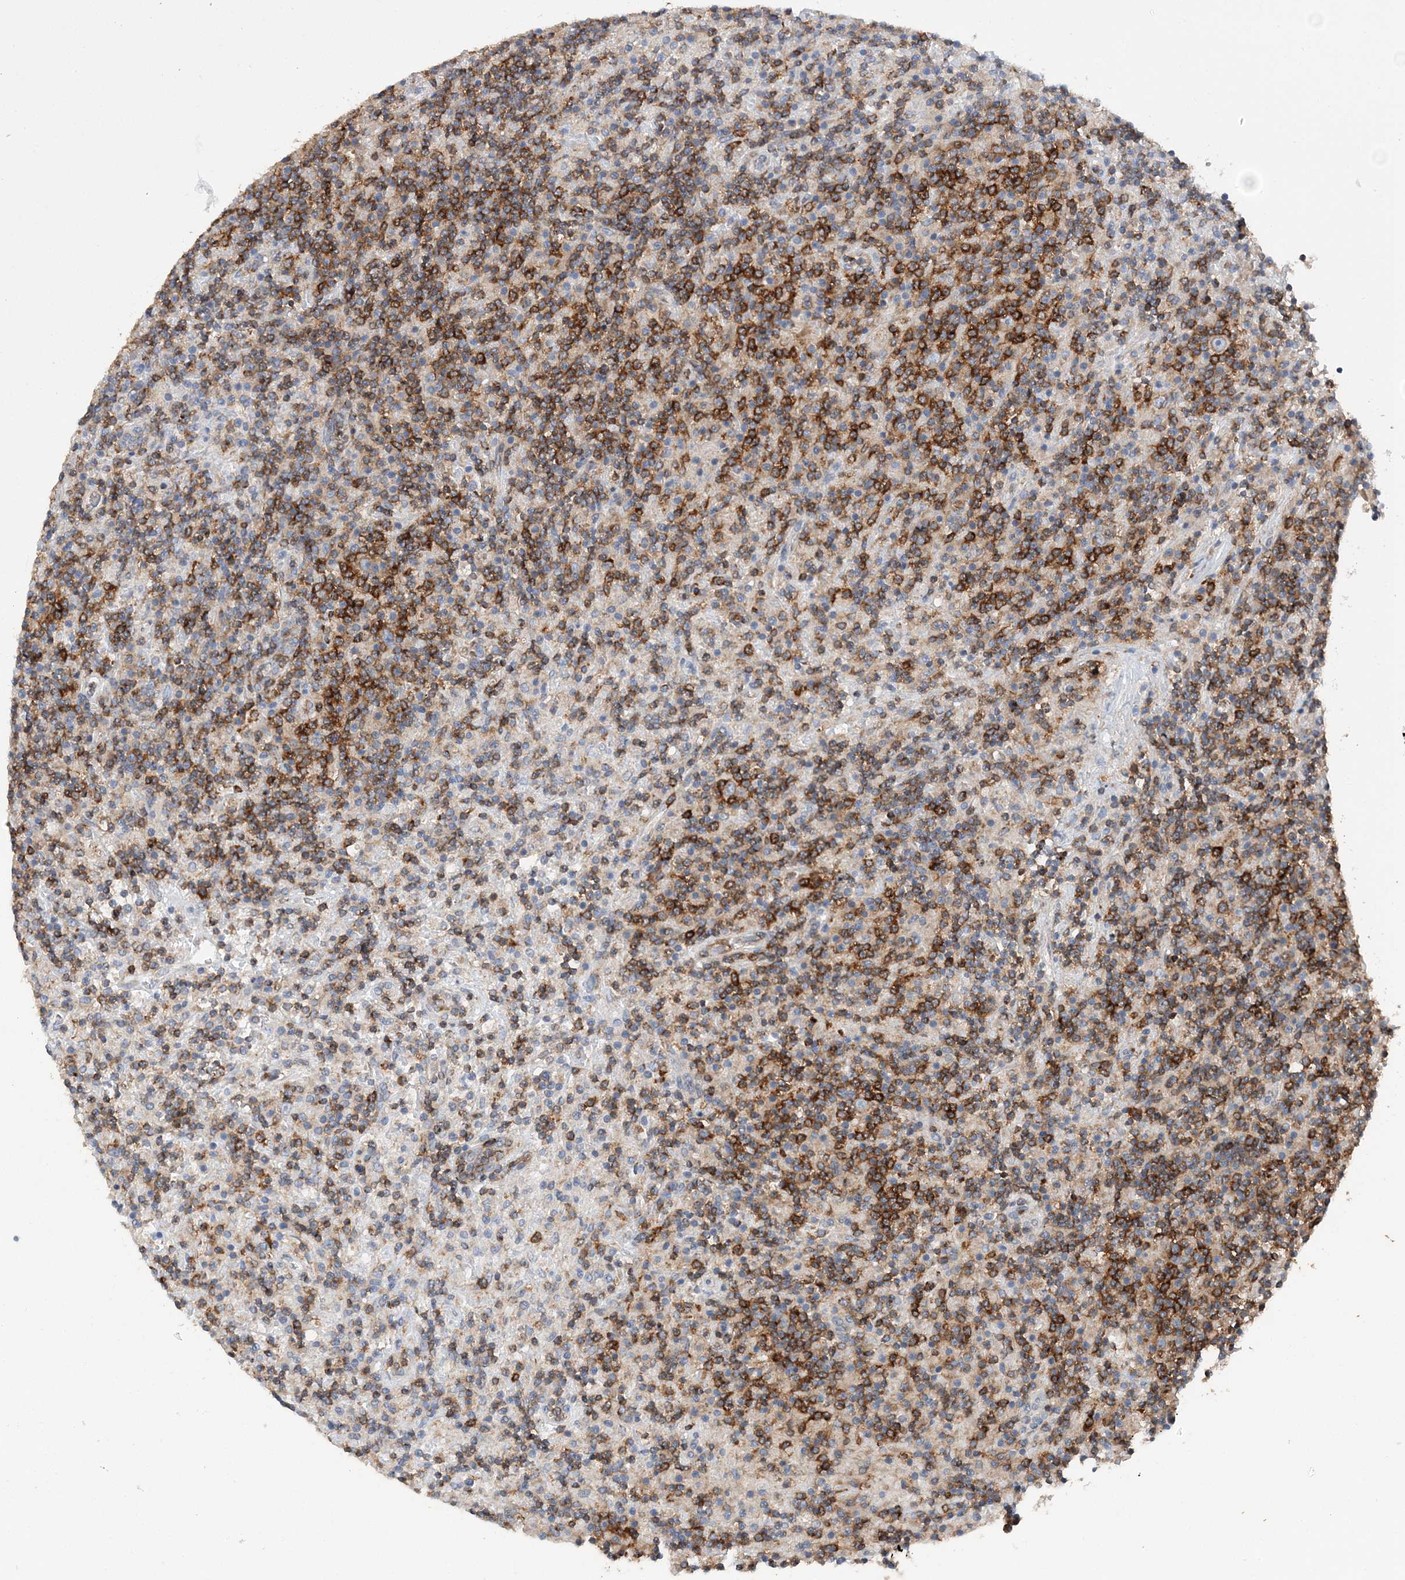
{"staining": {"intensity": "negative", "quantity": "none", "location": "none"}, "tissue": "lymphoma", "cell_type": "Tumor cells", "image_type": "cancer", "snomed": [{"axis": "morphology", "description": "Hodgkin's disease, NOS"}, {"axis": "topography", "description": "Lymph node"}], "caption": "This is a photomicrograph of immunohistochemistry staining of lymphoma, which shows no staining in tumor cells.", "gene": "TTC32", "patient": {"sex": "male", "age": 70}}